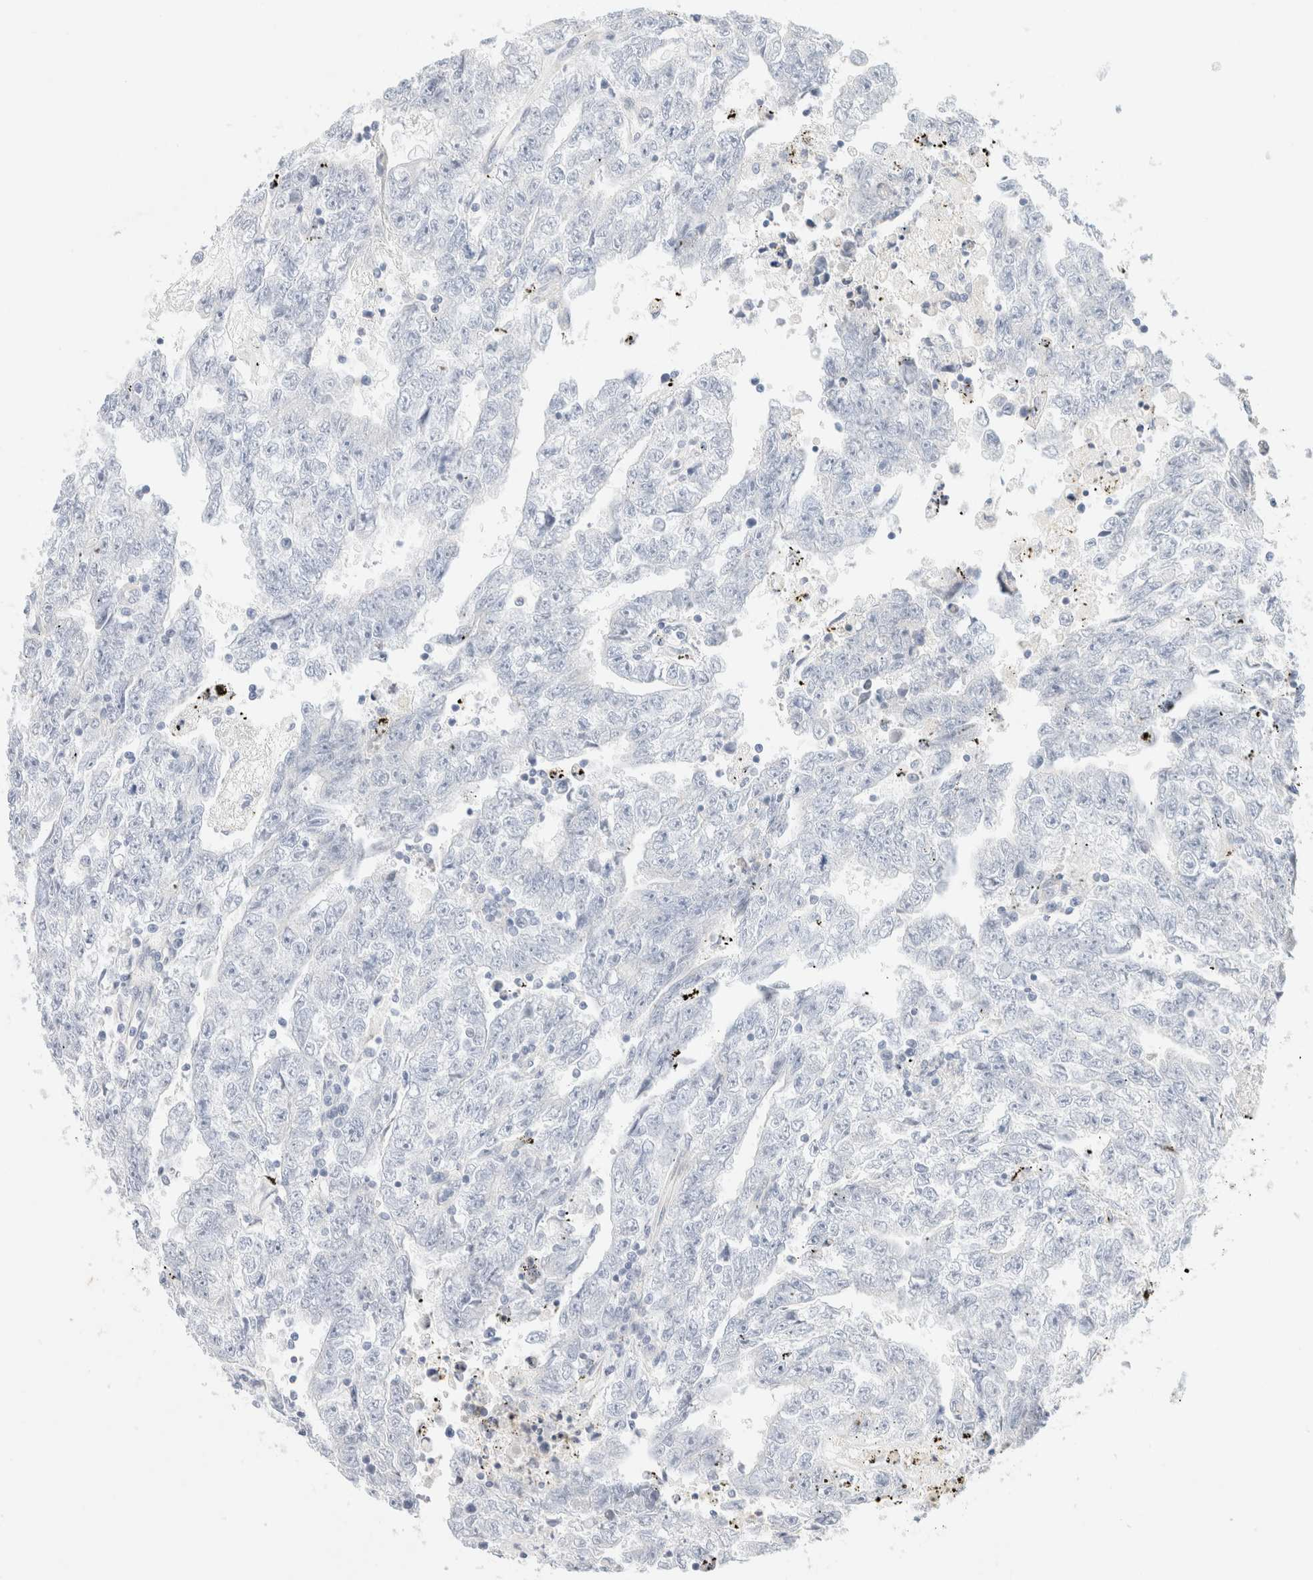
{"staining": {"intensity": "negative", "quantity": "none", "location": "none"}, "tissue": "testis cancer", "cell_type": "Tumor cells", "image_type": "cancer", "snomed": [{"axis": "morphology", "description": "Carcinoma, Embryonal, NOS"}, {"axis": "topography", "description": "Testis"}], "caption": "IHC of embryonal carcinoma (testis) exhibits no positivity in tumor cells. The staining is performed using DAB (3,3'-diaminobenzidine) brown chromogen with nuclei counter-stained in using hematoxylin.", "gene": "SLC25A48", "patient": {"sex": "male", "age": 25}}